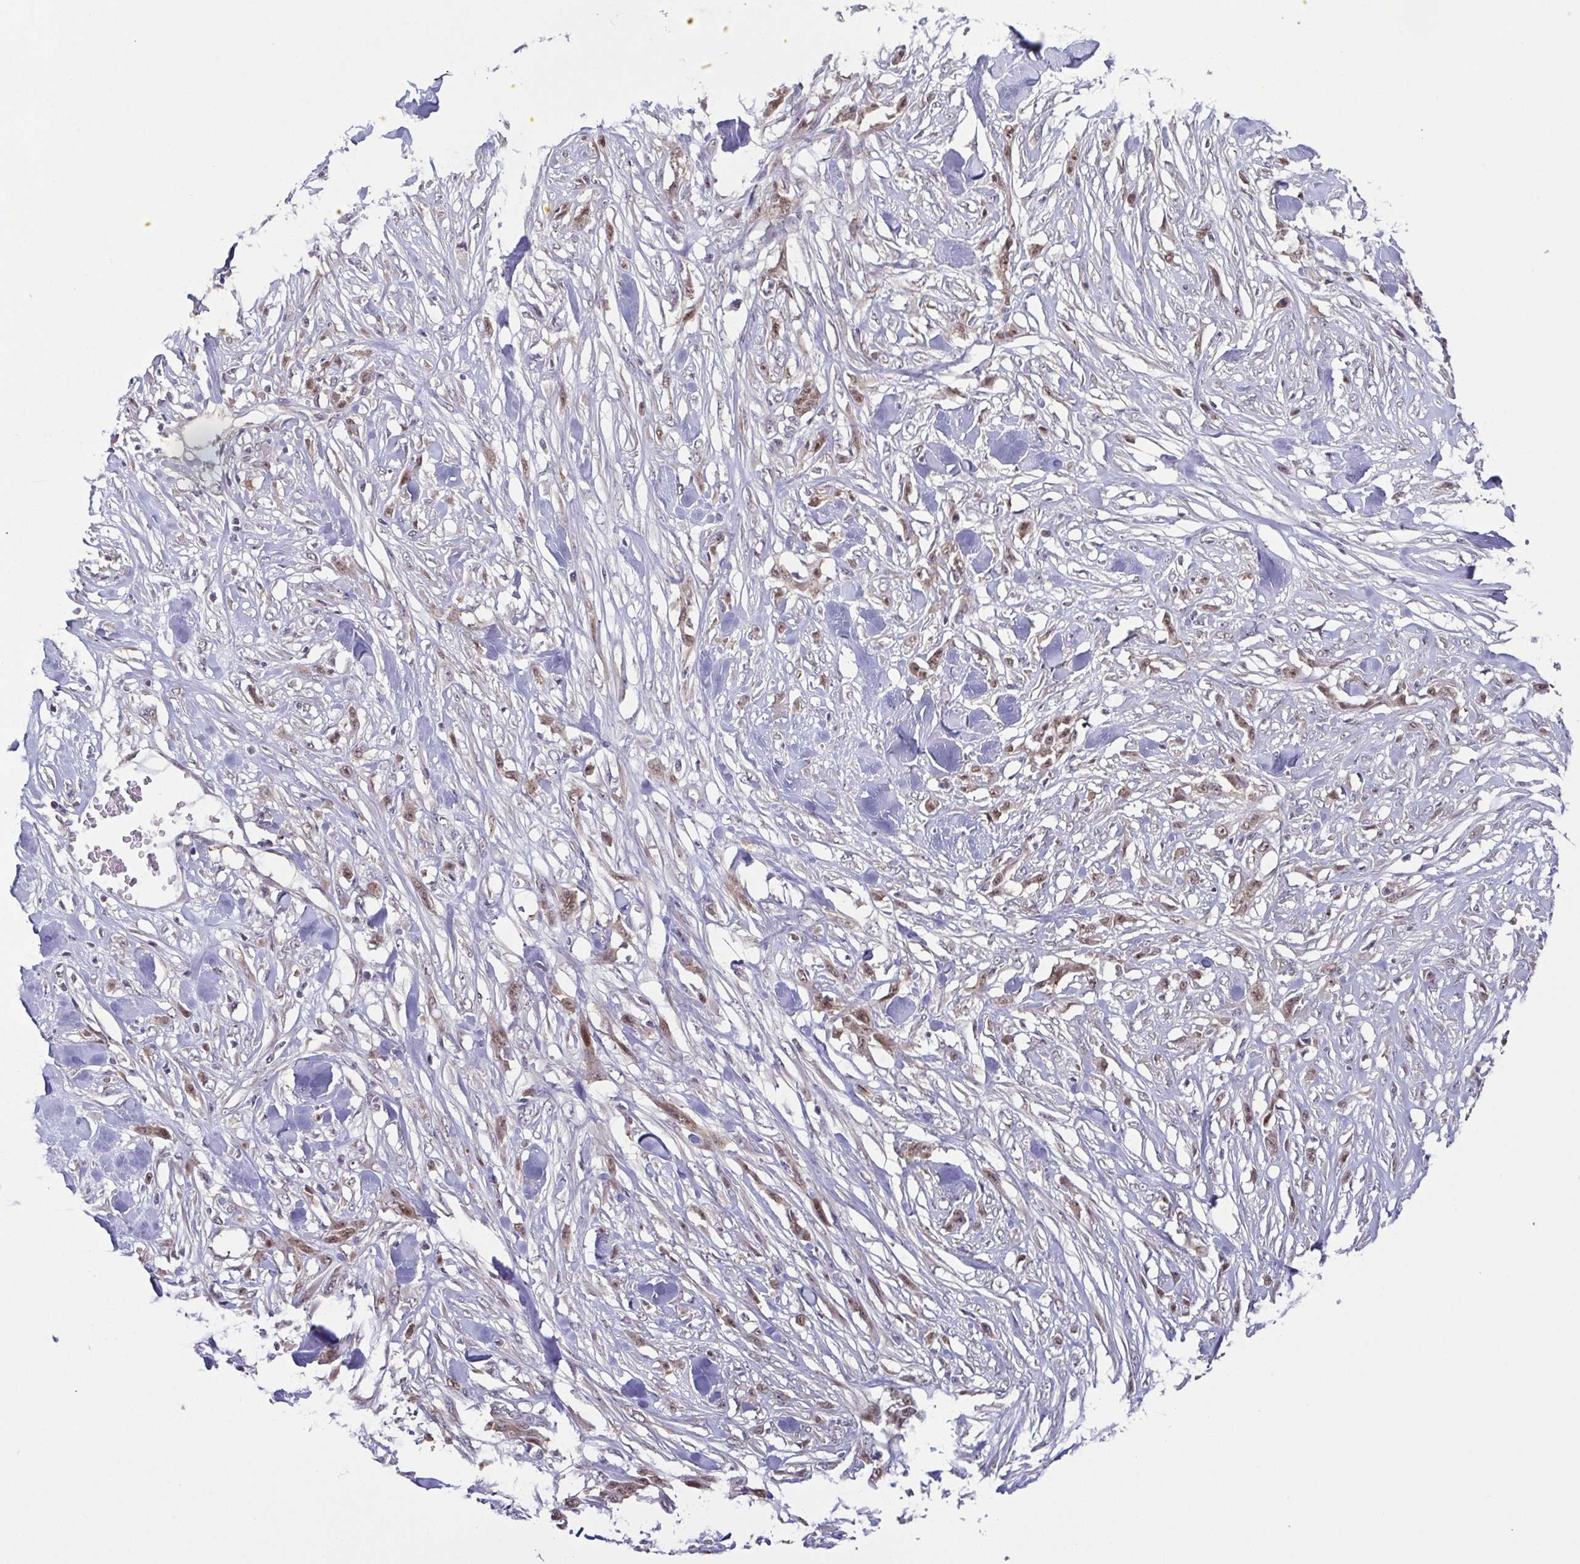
{"staining": {"intensity": "weak", "quantity": ">75%", "location": "nuclear"}, "tissue": "skin cancer", "cell_type": "Tumor cells", "image_type": "cancer", "snomed": [{"axis": "morphology", "description": "Squamous cell carcinoma, NOS"}, {"axis": "topography", "description": "Skin"}], "caption": "Skin squamous cell carcinoma stained with a protein marker demonstrates weak staining in tumor cells.", "gene": "DNAJB1", "patient": {"sex": "female", "age": 59}}